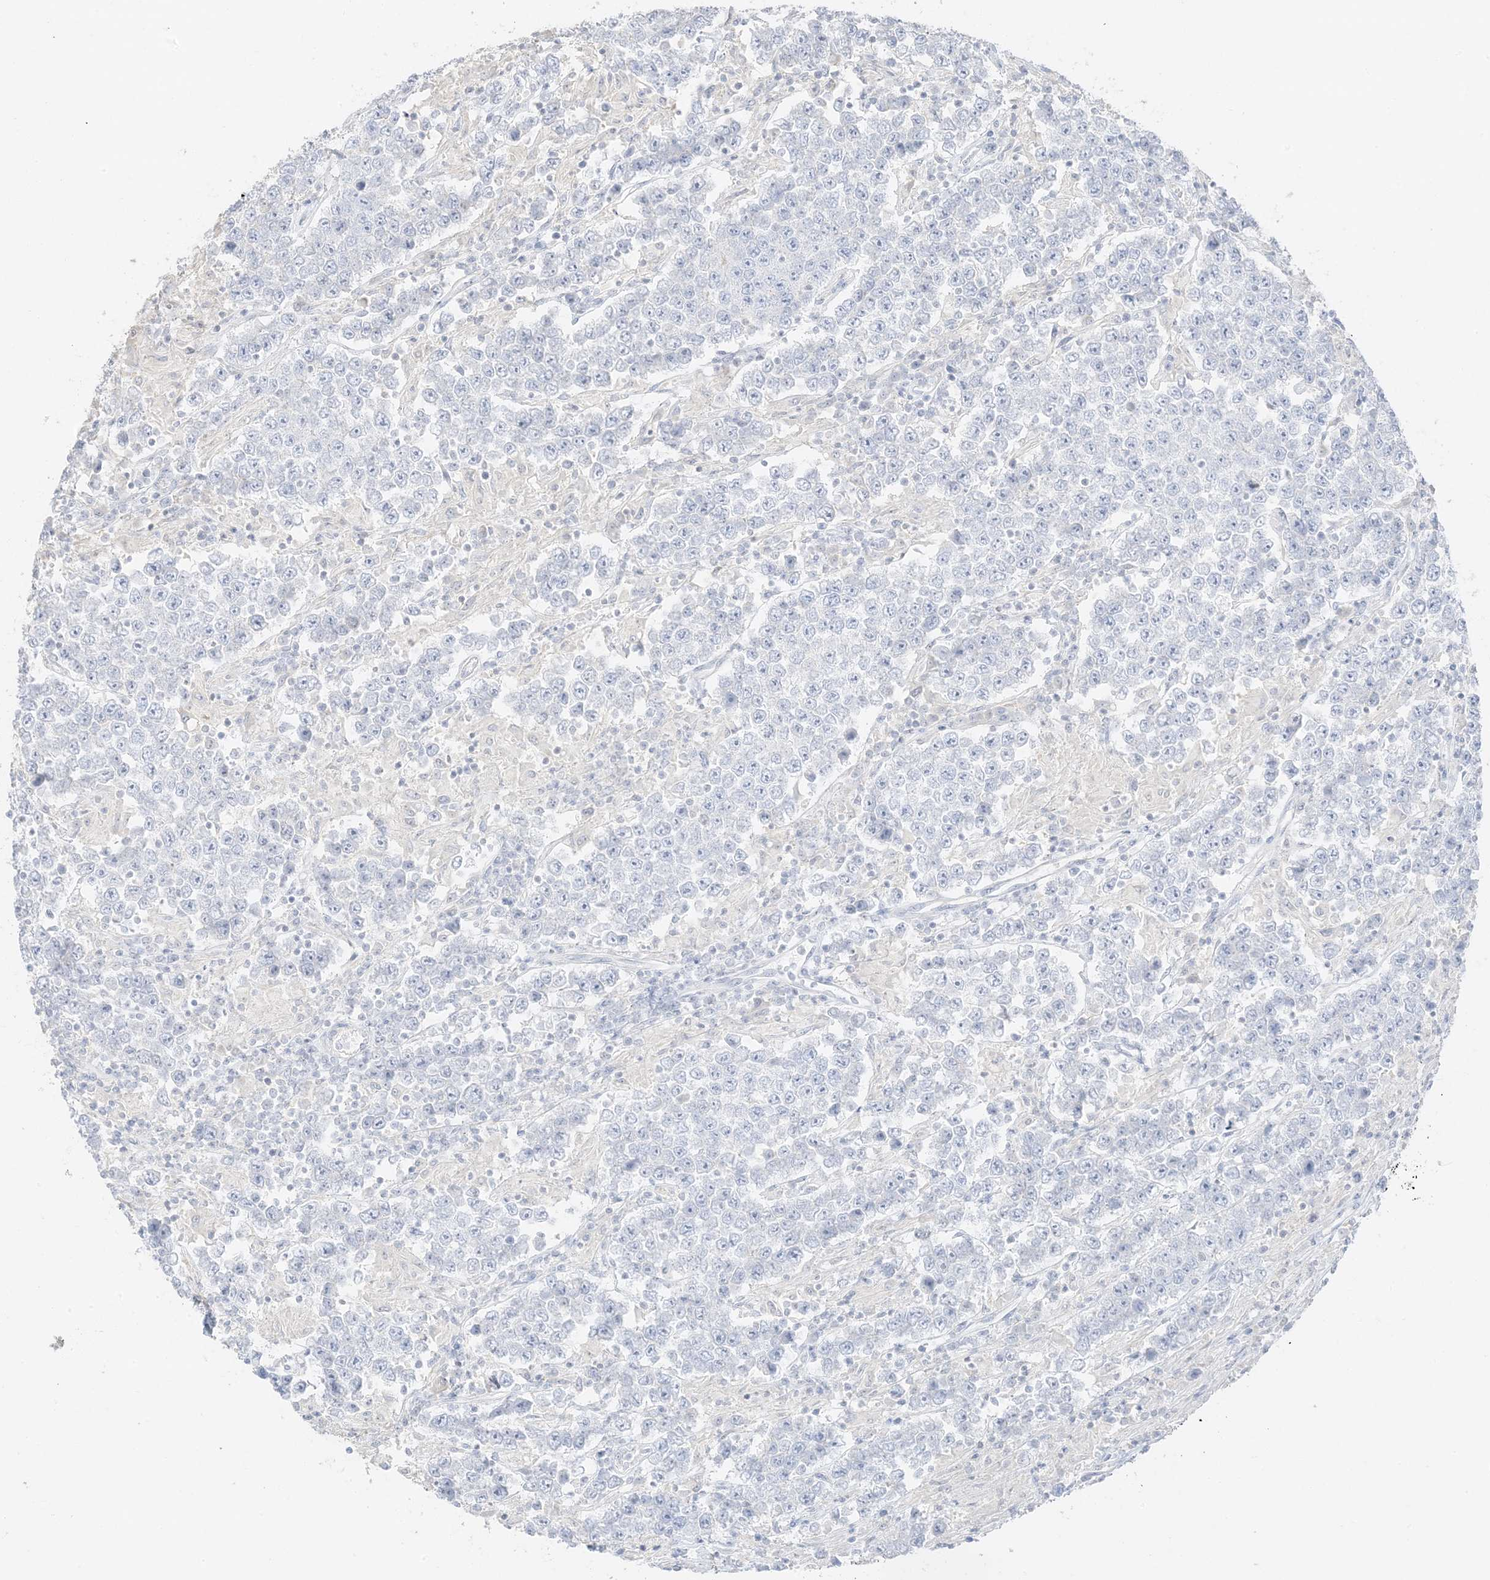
{"staining": {"intensity": "negative", "quantity": "none", "location": "none"}, "tissue": "testis cancer", "cell_type": "Tumor cells", "image_type": "cancer", "snomed": [{"axis": "morphology", "description": "Normal tissue, NOS"}, {"axis": "morphology", "description": "Urothelial carcinoma, High grade"}, {"axis": "morphology", "description": "Seminoma, NOS"}, {"axis": "morphology", "description": "Carcinoma, Embryonal, NOS"}, {"axis": "topography", "description": "Urinary bladder"}, {"axis": "topography", "description": "Testis"}], "caption": "DAB immunohistochemical staining of human testis cancer displays no significant expression in tumor cells. (Stains: DAB (3,3'-diaminobenzidine) immunohistochemistry (IHC) with hematoxylin counter stain, Microscopy: brightfield microscopy at high magnification).", "gene": "ZBTB41", "patient": {"sex": "male", "age": 41}}